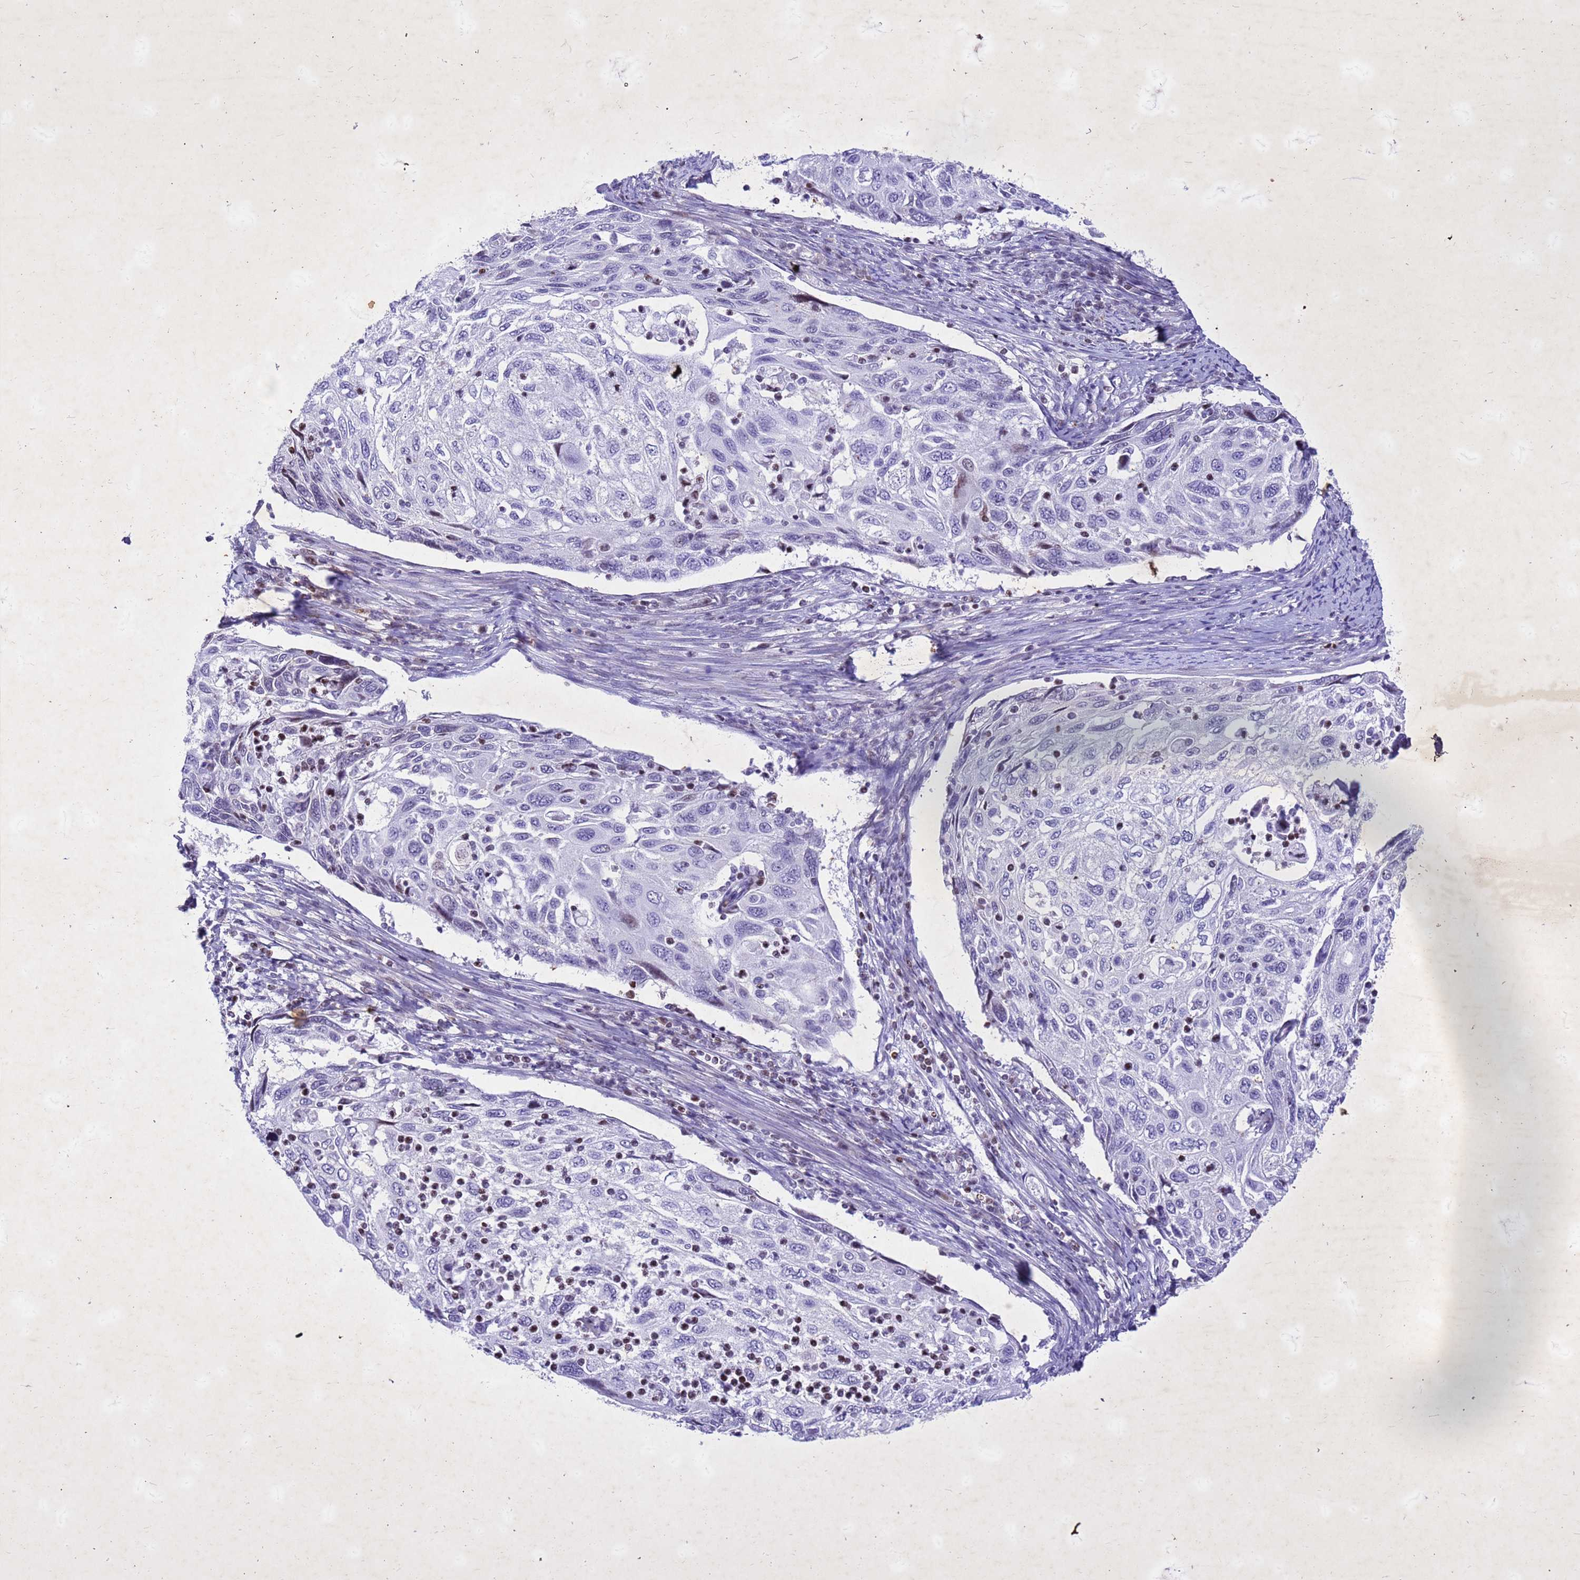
{"staining": {"intensity": "negative", "quantity": "none", "location": "none"}, "tissue": "cervical cancer", "cell_type": "Tumor cells", "image_type": "cancer", "snomed": [{"axis": "morphology", "description": "Squamous cell carcinoma, NOS"}, {"axis": "topography", "description": "Cervix"}], "caption": "A micrograph of cervical cancer stained for a protein demonstrates no brown staining in tumor cells.", "gene": "COPS9", "patient": {"sex": "female", "age": 70}}